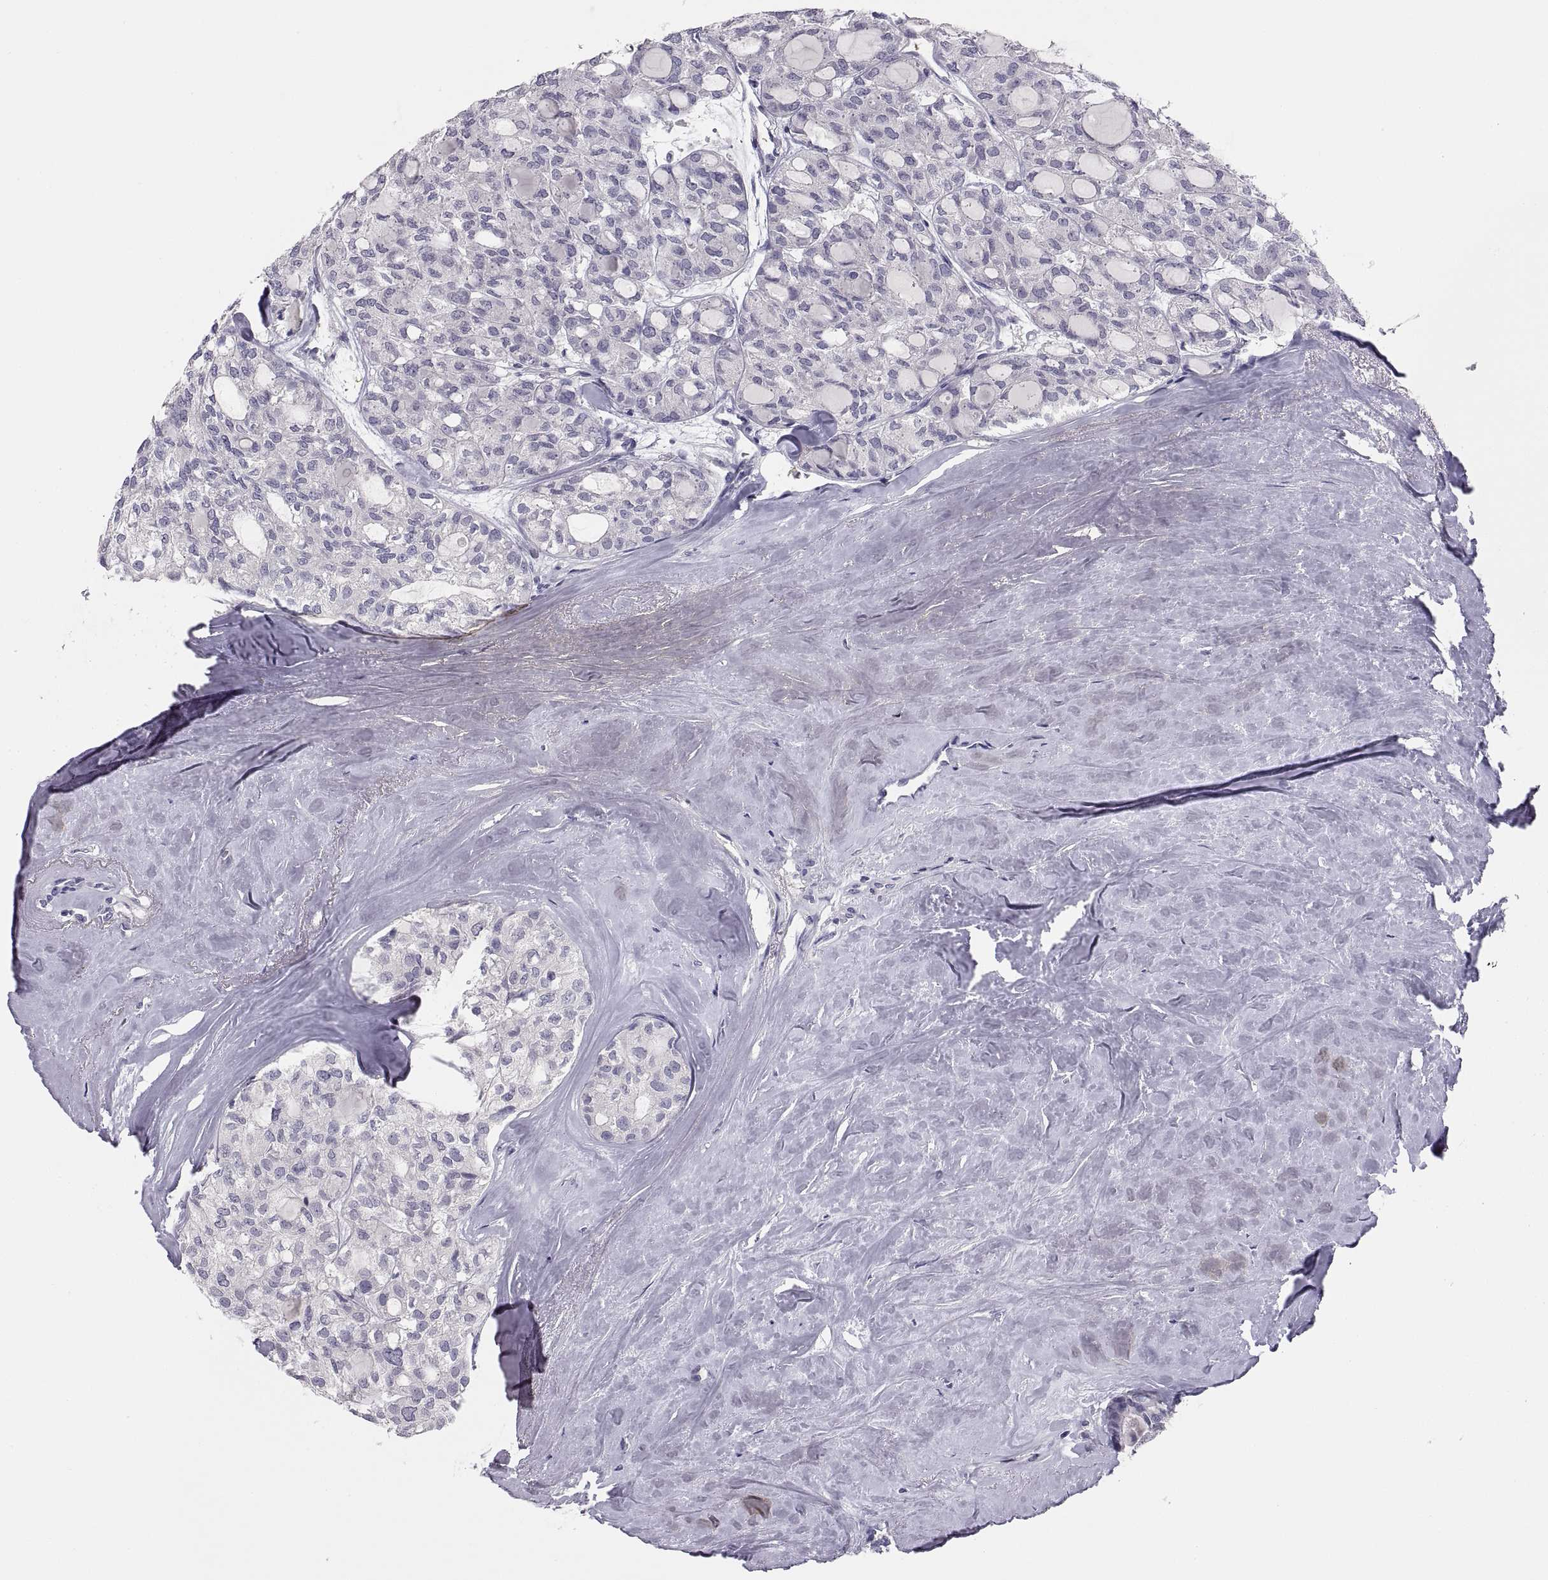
{"staining": {"intensity": "negative", "quantity": "none", "location": "none"}, "tissue": "thyroid cancer", "cell_type": "Tumor cells", "image_type": "cancer", "snomed": [{"axis": "morphology", "description": "Follicular adenoma carcinoma, NOS"}, {"axis": "topography", "description": "Thyroid gland"}], "caption": "The histopathology image demonstrates no staining of tumor cells in thyroid cancer.", "gene": "STRC", "patient": {"sex": "male", "age": 75}}